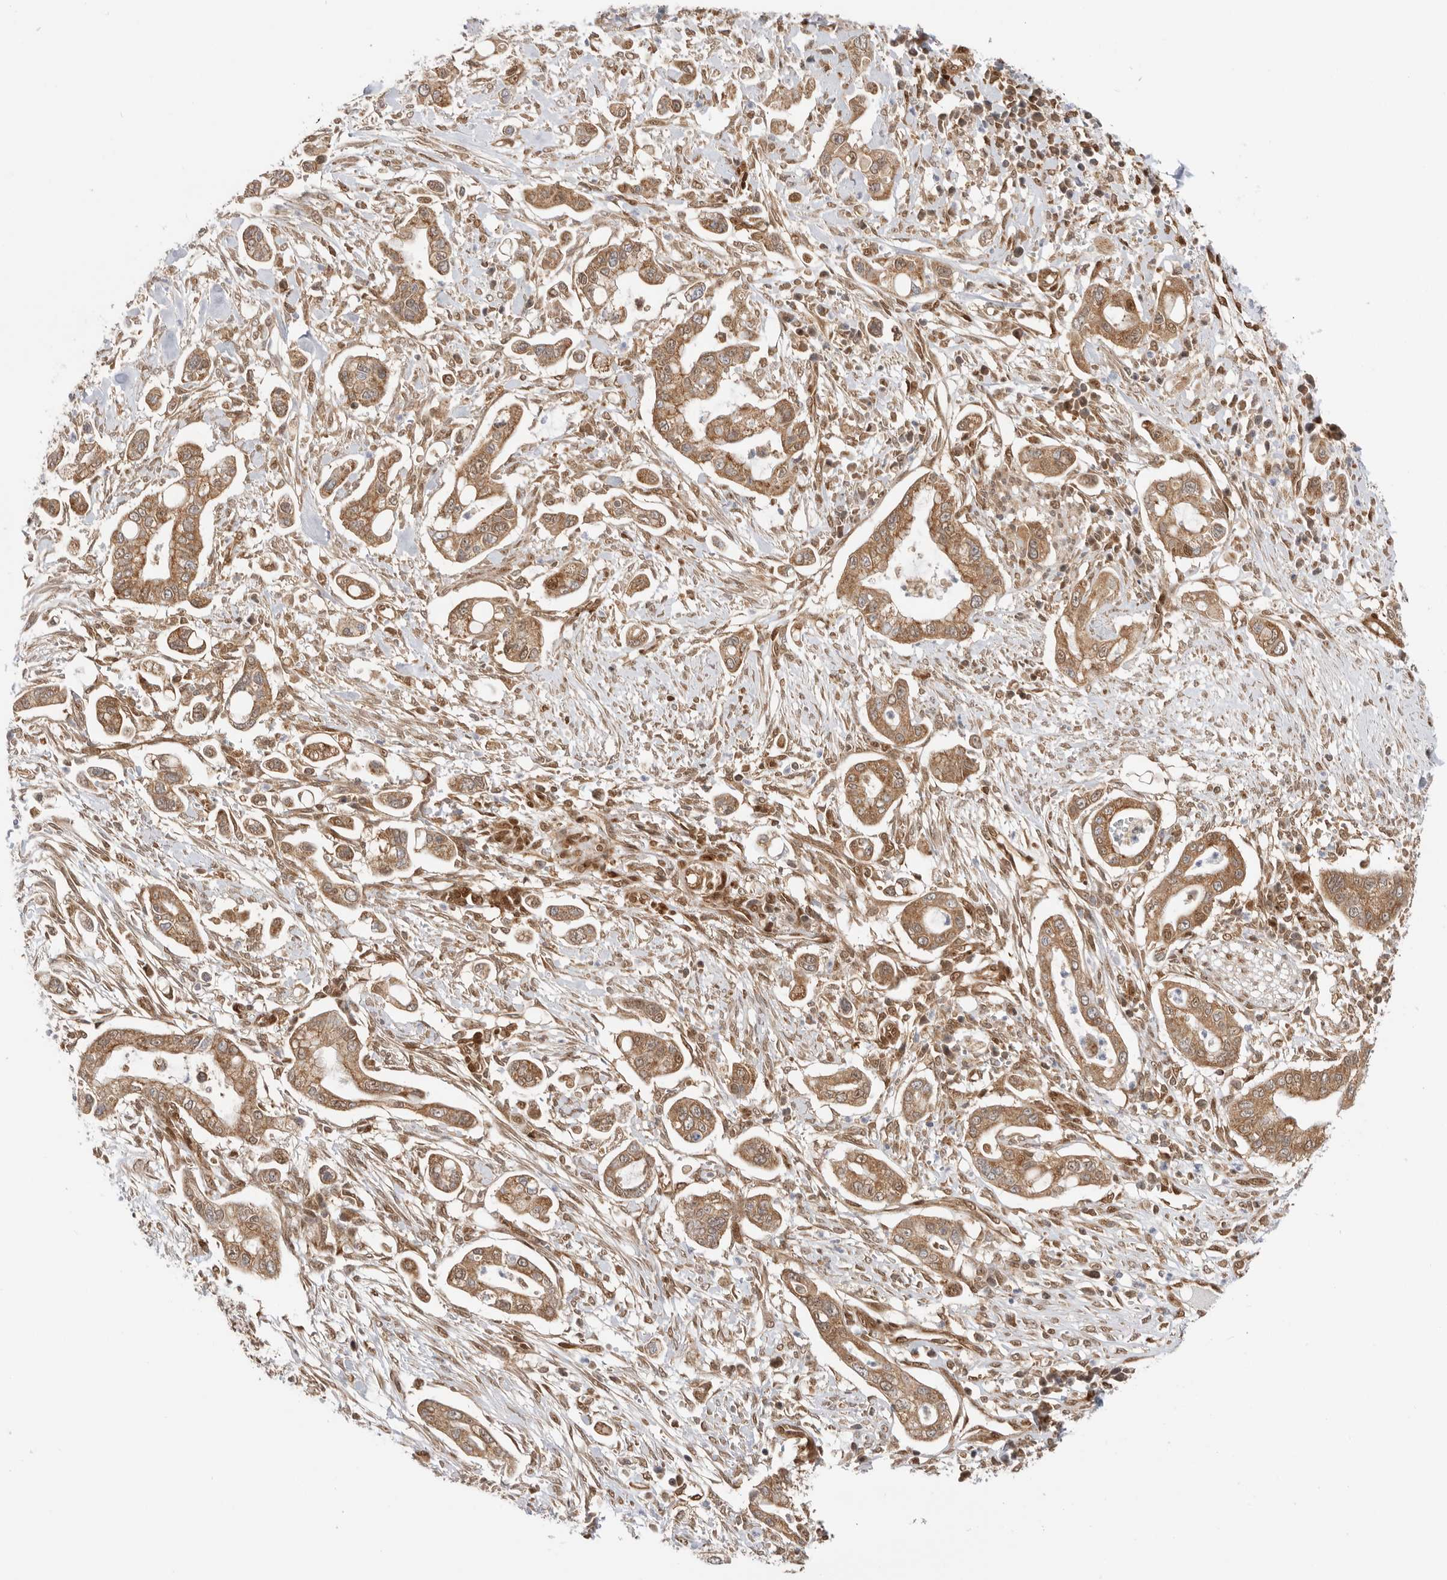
{"staining": {"intensity": "moderate", "quantity": ">75%", "location": "cytoplasmic/membranous"}, "tissue": "pancreatic cancer", "cell_type": "Tumor cells", "image_type": "cancer", "snomed": [{"axis": "morphology", "description": "Adenocarcinoma, NOS"}, {"axis": "topography", "description": "Pancreas"}], "caption": "Human pancreatic cancer (adenocarcinoma) stained with a brown dye exhibits moderate cytoplasmic/membranous positive staining in approximately >75% of tumor cells.", "gene": "DCAF8", "patient": {"sex": "male", "age": 68}}